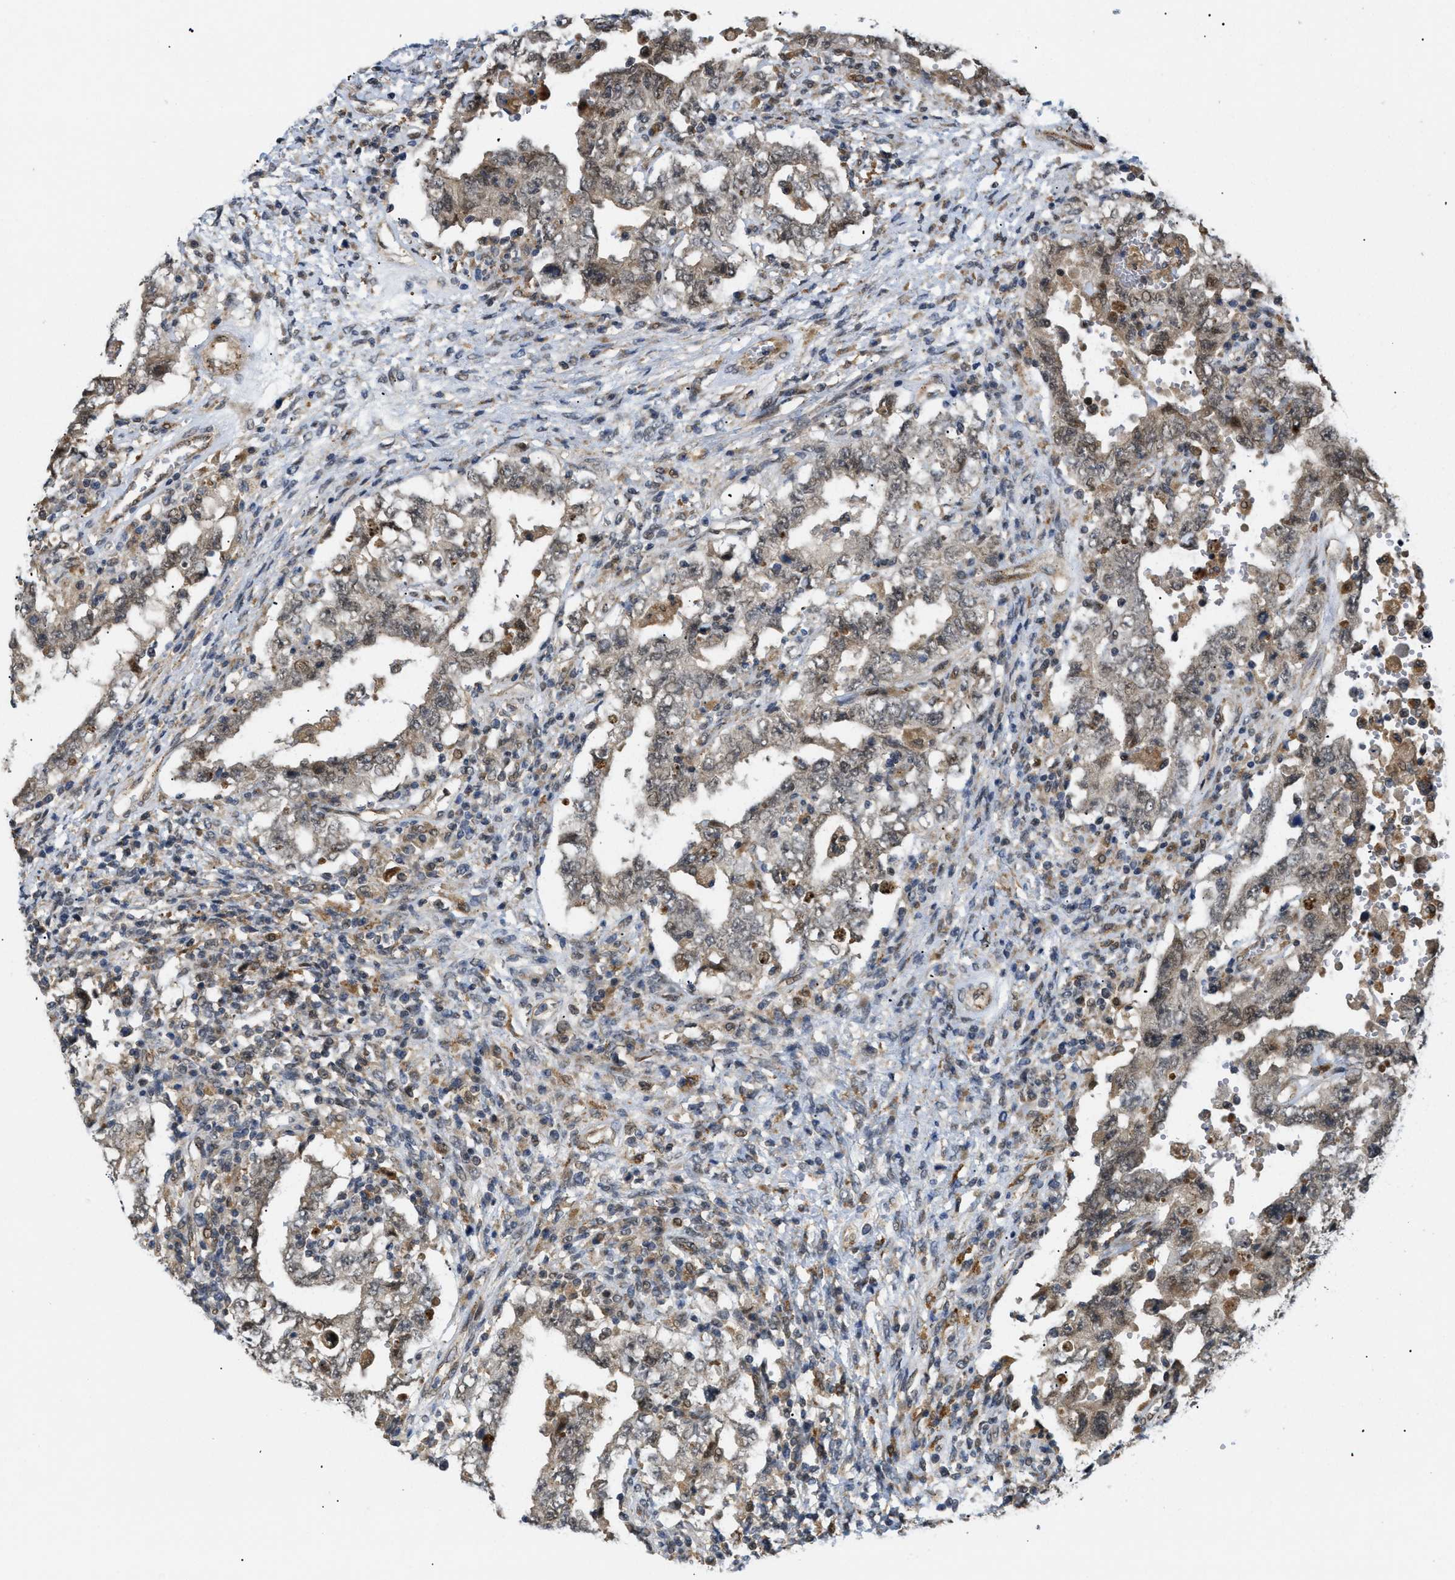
{"staining": {"intensity": "moderate", "quantity": "25%-75%", "location": "nuclear"}, "tissue": "testis cancer", "cell_type": "Tumor cells", "image_type": "cancer", "snomed": [{"axis": "morphology", "description": "Carcinoma, Embryonal, NOS"}, {"axis": "topography", "description": "Testis"}], "caption": "IHC of testis cancer demonstrates medium levels of moderate nuclear positivity in approximately 25%-75% of tumor cells. The staining was performed using DAB, with brown indicating positive protein expression. Nuclei are stained blue with hematoxylin.", "gene": "PDGFB", "patient": {"sex": "male", "age": 26}}